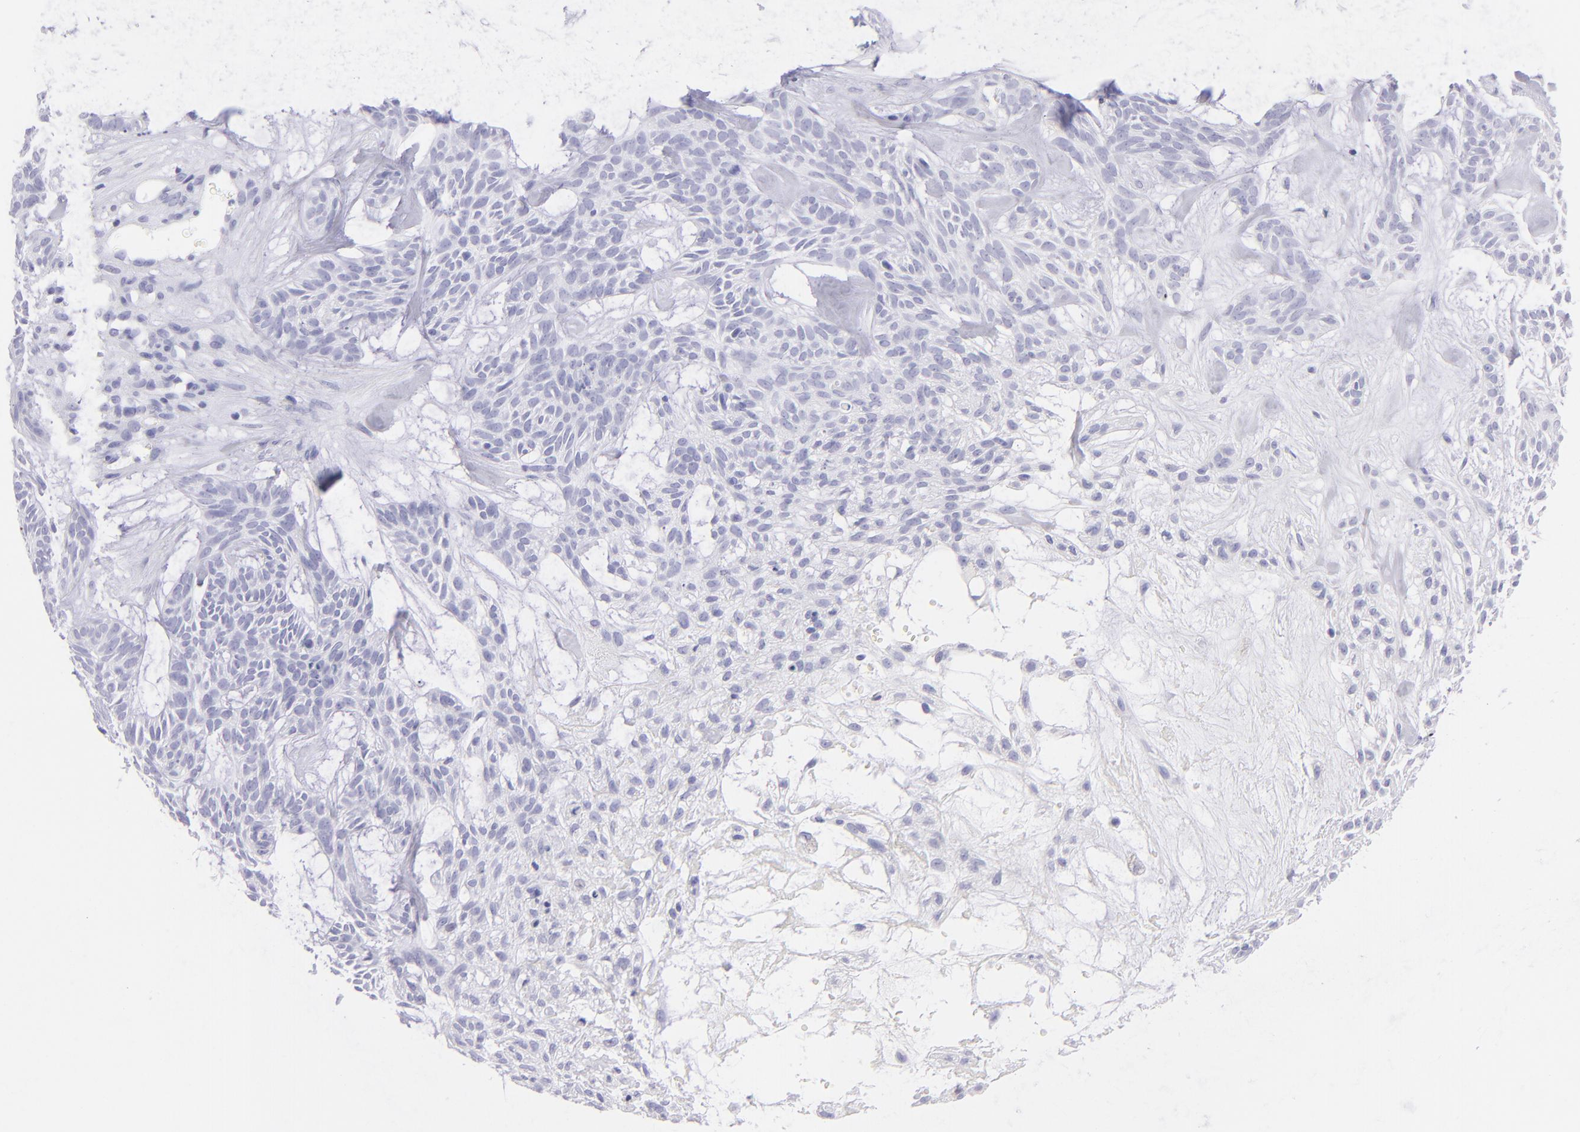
{"staining": {"intensity": "negative", "quantity": "none", "location": "none"}, "tissue": "skin cancer", "cell_type": "Tumor cells", "image_type": "cancer", "snomed": [{"axis": "morphology", "description": "Basal cell carcinoma"}, {"axis": "topography", "description": "Skin"}], "caption": "High magnification brightfield microscopy of skin basal cell carcinoma stained with DAB (3,3'-diaminobenzidine) (brown) and counterstained with hematoxylin (blue): tumor cells show no significant expression. (Brightfield microscopy of DAB (3,3'-diaminobenzidine) immunohistochemistry at high magnification).", "gene": "CD72", "patient": {"sex": "male", "age": 75}}